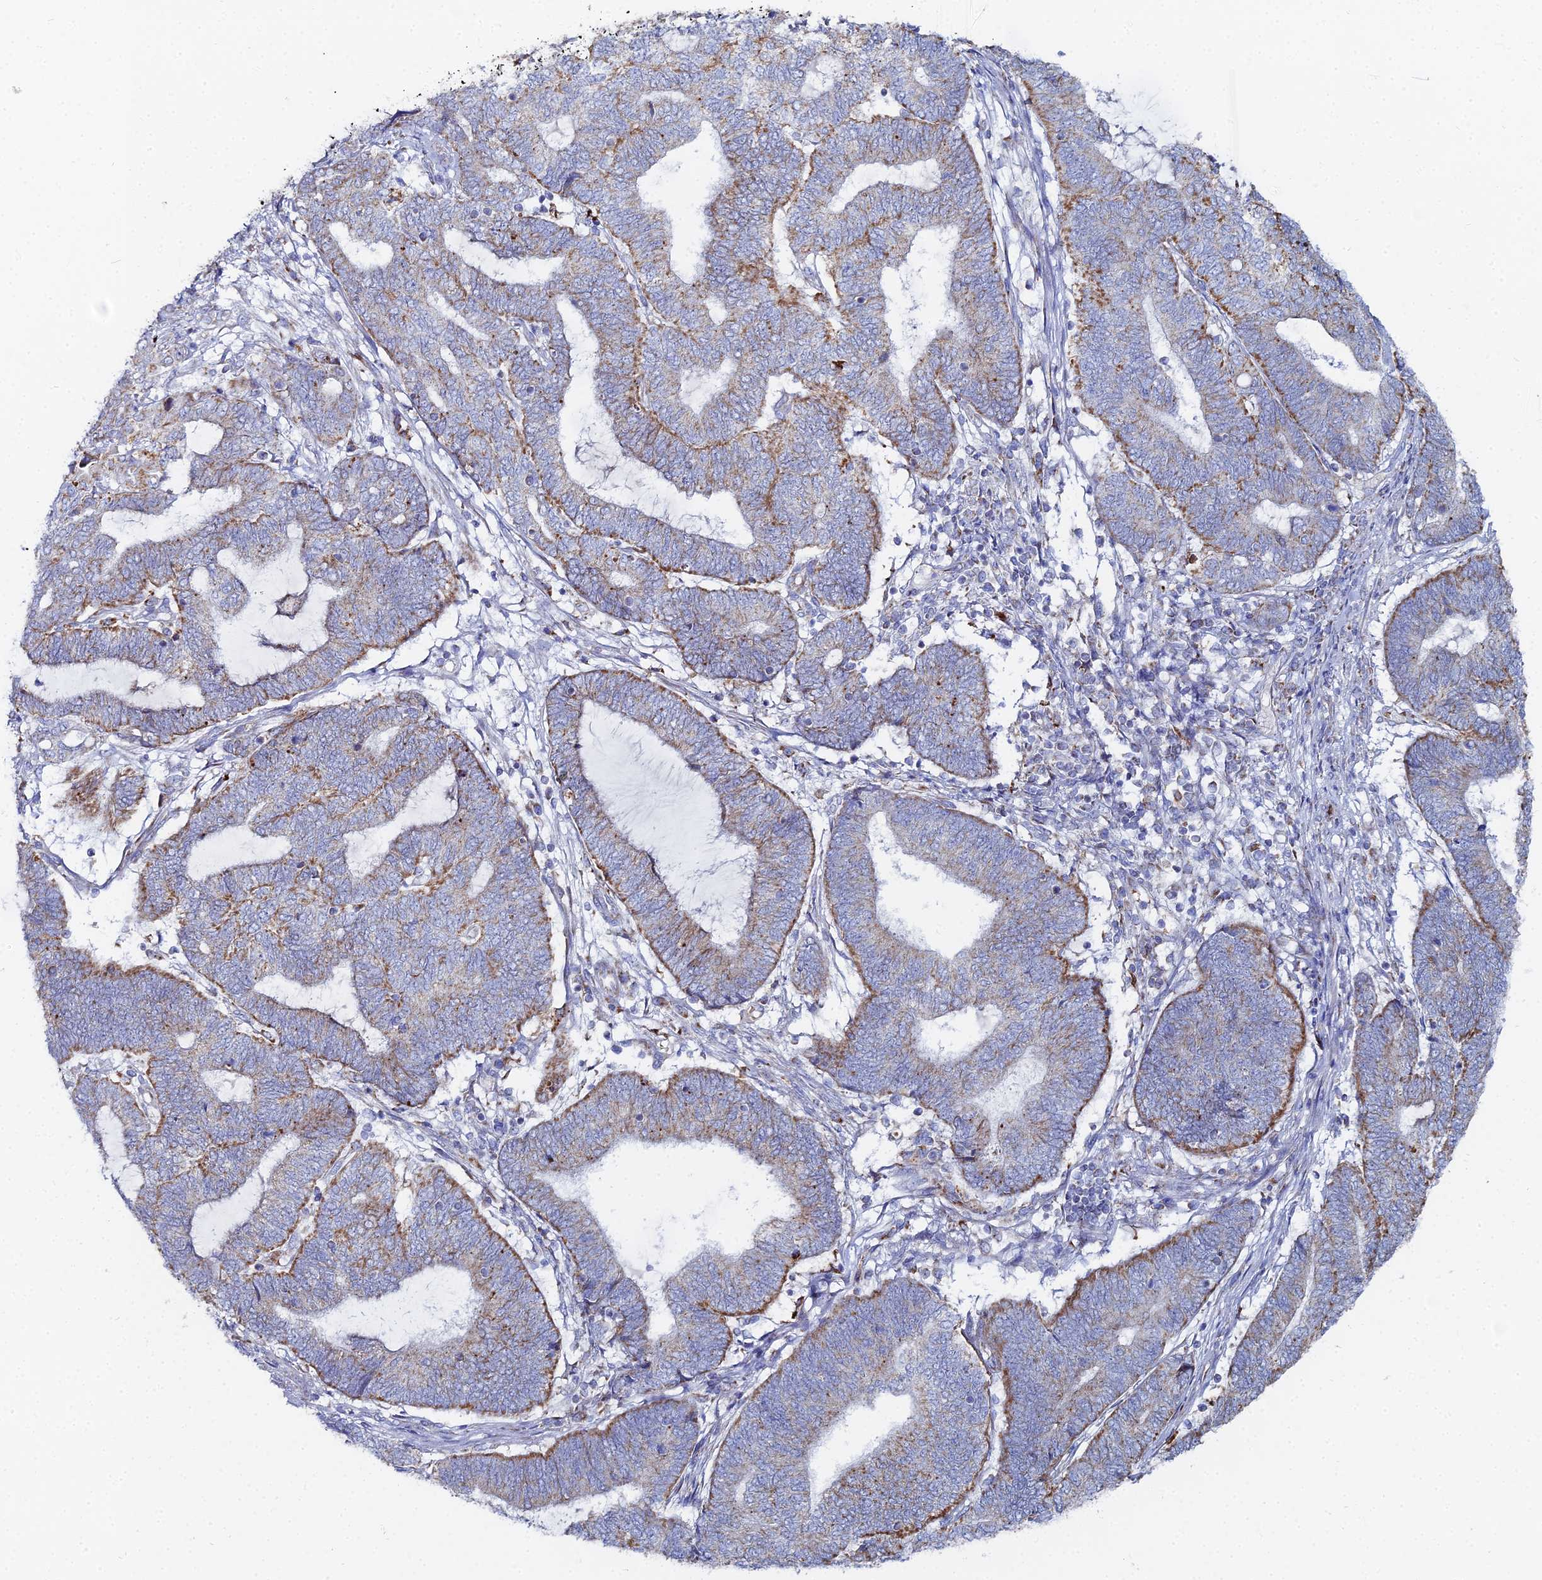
{"staining": {"intensity": "moderate", "quantity": "25%-75%", "location": "cytoplasmic/membranous"}, "tissue": "endometrial cancer", "cell_type": "Tumor cells", "image_type": "cancer", "snomed": [{"axis": "morphology", "description": "Adenocarcinoma, NOS"}, {"axis": "topography", "description": "Uterus"}, {"axis": "topography", "description": "Endometrium"}], "caption": "High-power microscopy captured an immunohistochemistry photomicrograph of endometrial cancer (adenocarcinoma), revealing moderate cytoplasmic/membranous positivity in about 25%-75% of tumor cells.", "gene": "MPC1", "patient": {"sex": "female", "age": 70}}